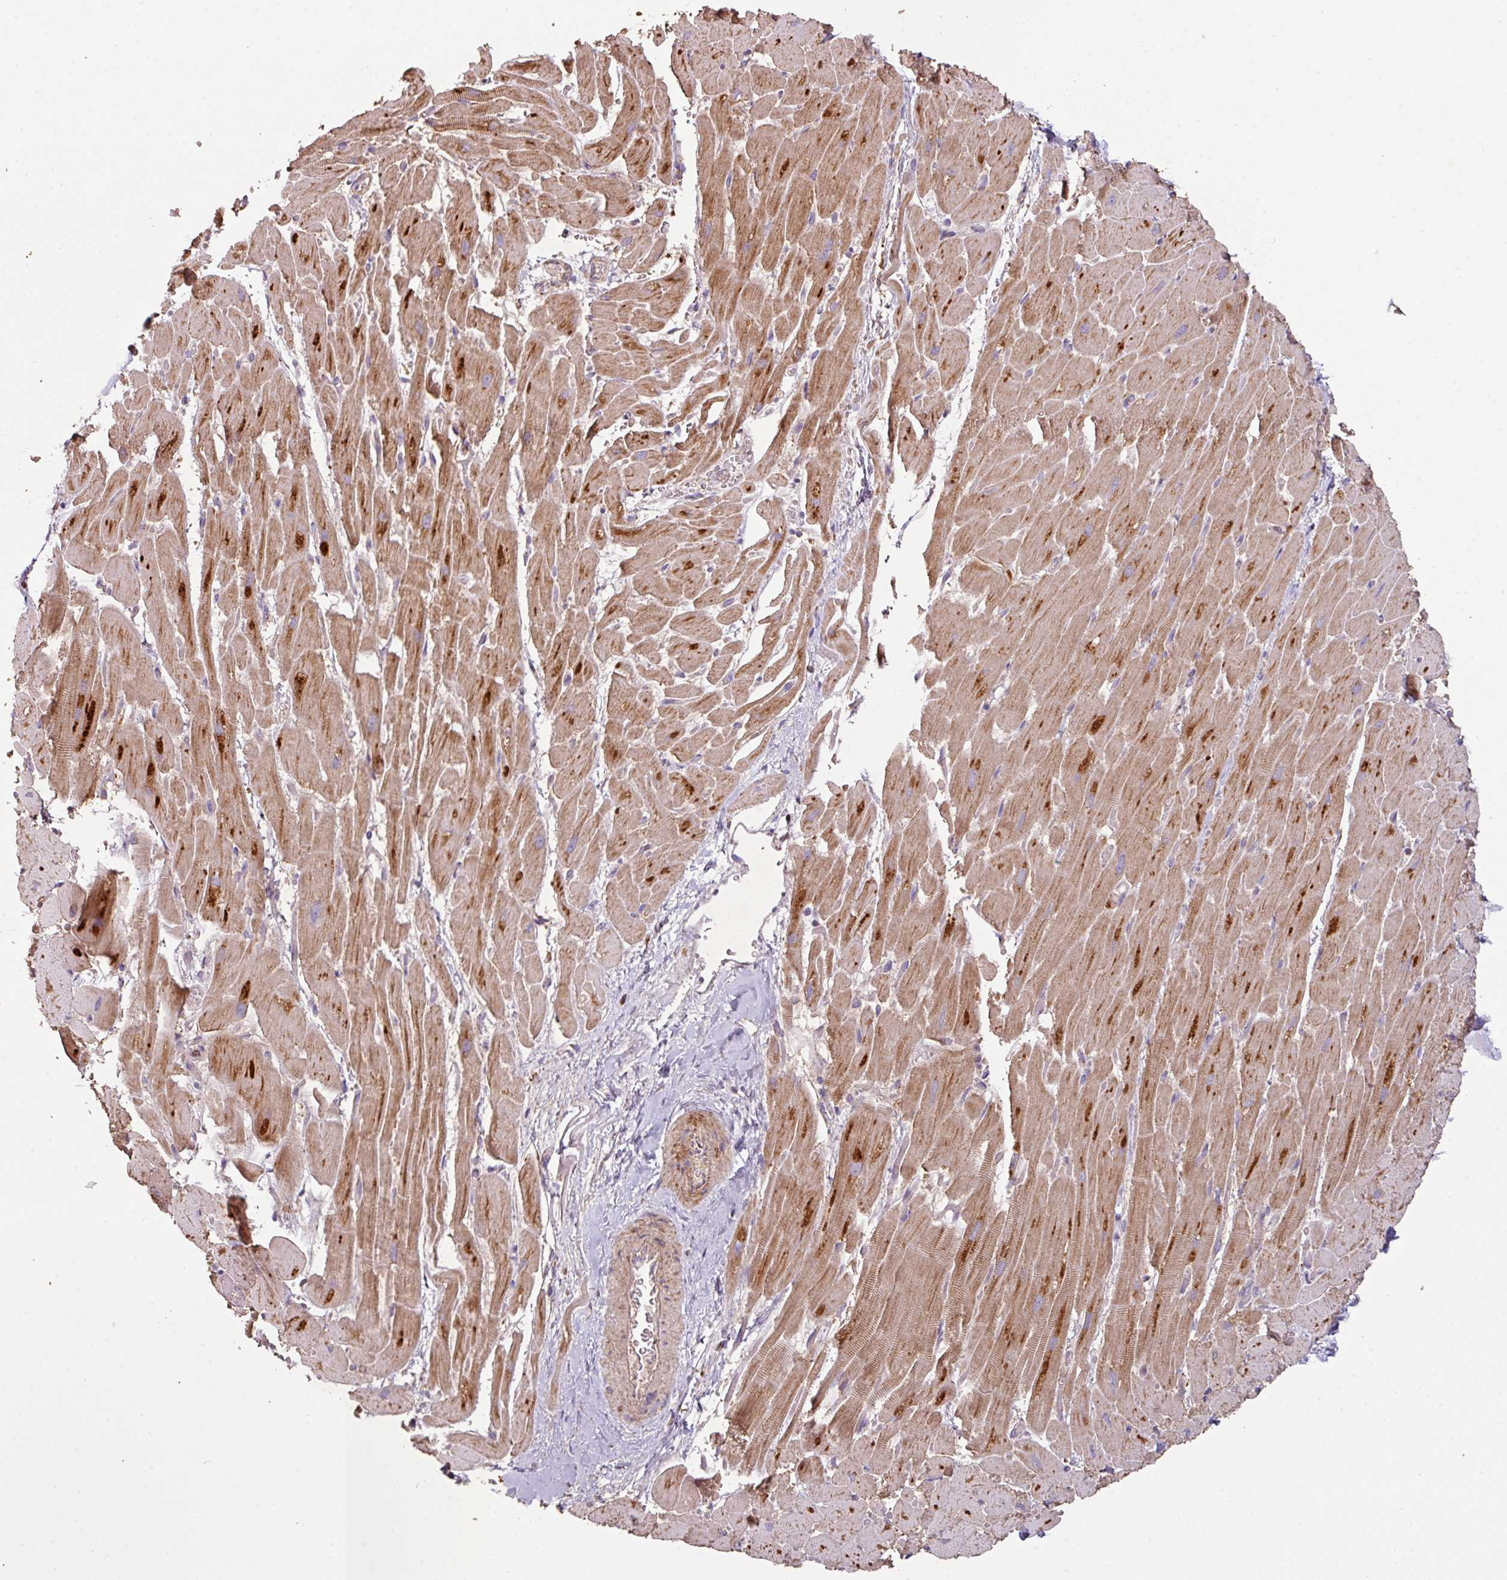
{"staining": {"intensity": "moderate", "quantity": ">75%", "location": "cytoplasmic/membranous"}, "tissue": "heart muscle", "cell_type": "Cardiomyocytes", "image_type": "normal", "snomed": [{"axis": "morphology", "description": "Normal tissue, NOS"}, {"axis": "topography", "description": "Heart"}], "caption": "A high-resolution image shows immunohistochemistry (IHC) staining of benign heart muscle, which shows moderate cytoplasmic/membranous expression in approximately >75% of cardiomyocytes.", "gene": "ENSG00000260170", "patient": {"sex": "male", "age": 37}}